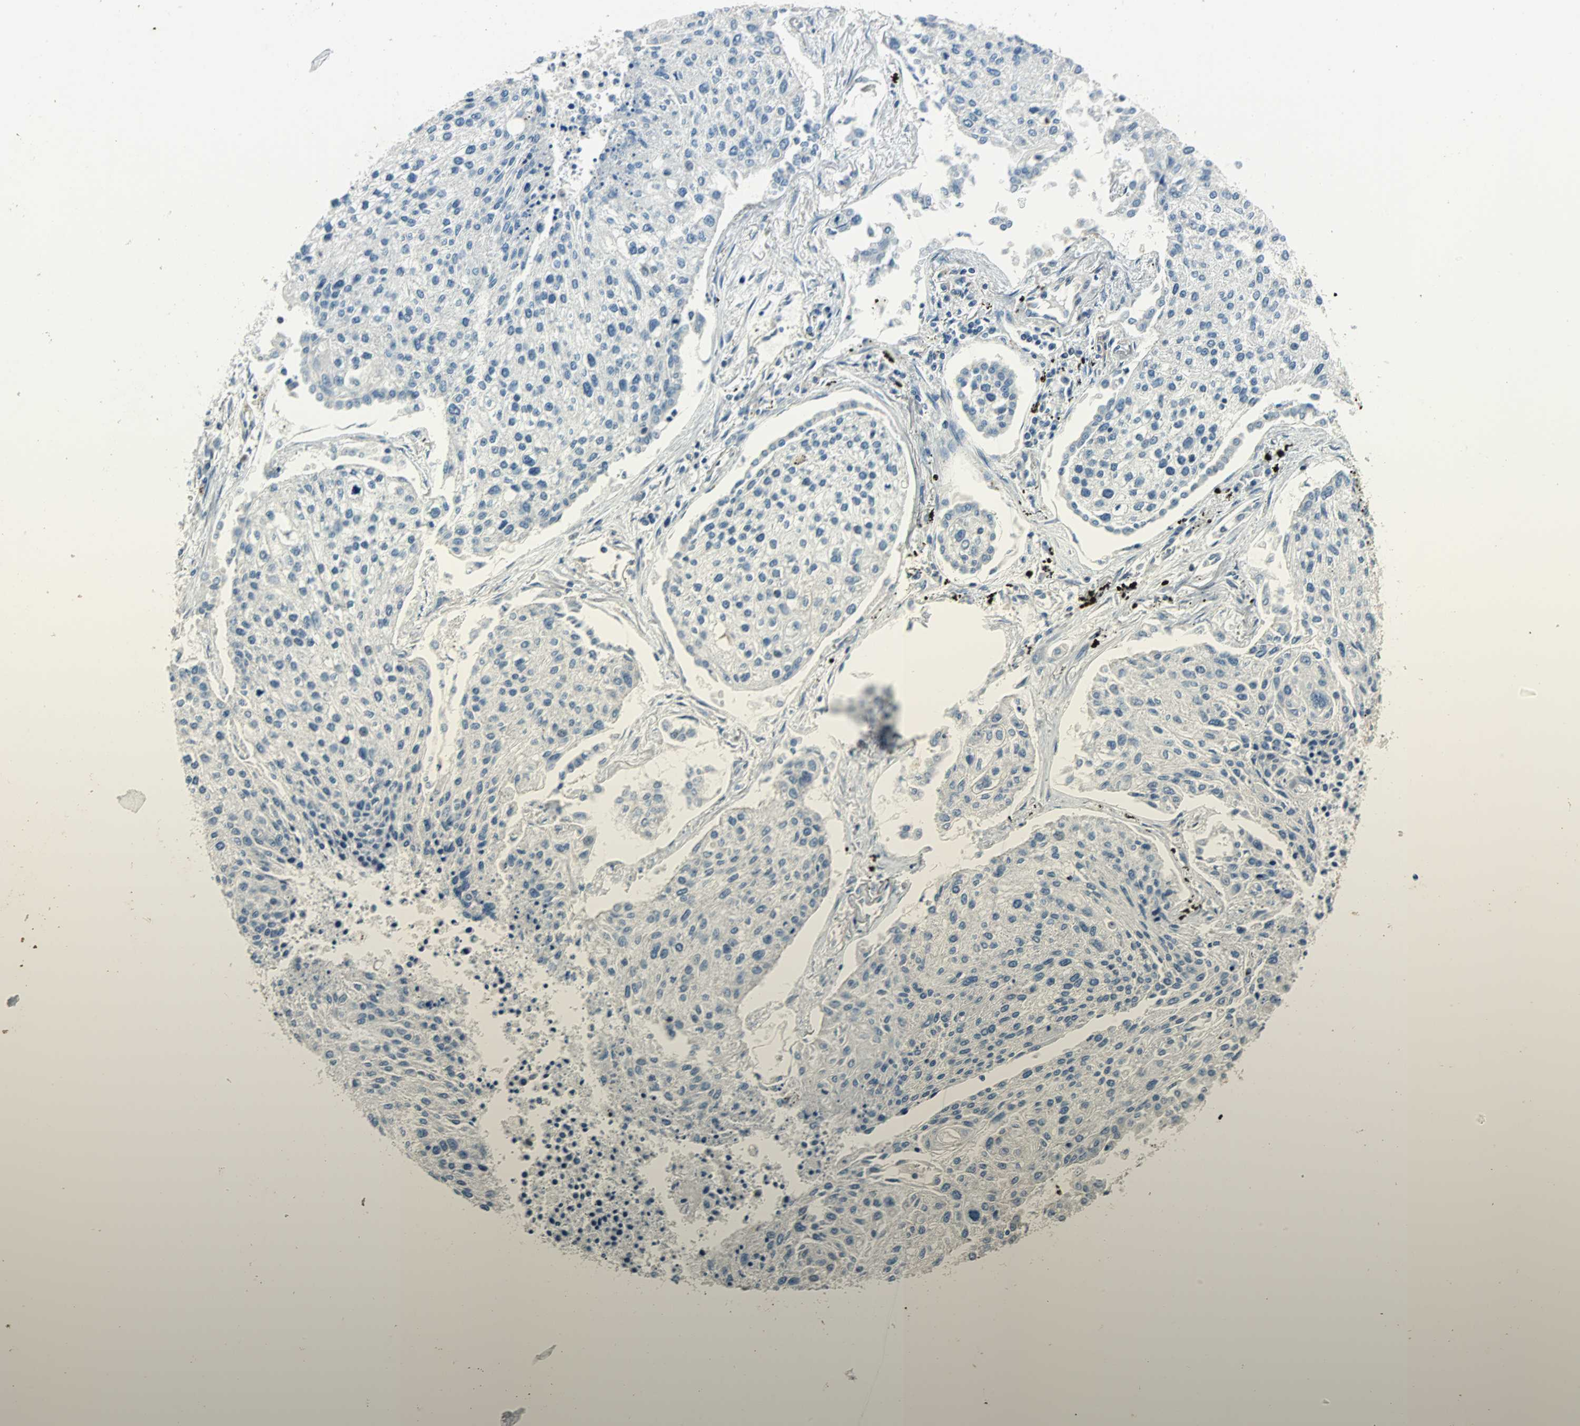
{"staining": {"intensity": "negative", "quantity": "none", "location": "none"}, "tissue": "lung cancer", "cell_type": "Tumor cells", "image_type": "cancer", "snomed": [{"axis": "morphology", "description": "Squamous cell carcinoma, NOS"}, {"axis": "topography", "description": "Lung"}], "caption": "DAB (3,3'-diaminobenzidine) immunohistochemical staining of lung squamous cell carcinoma displays no significant positivity in tumor cells. Brightfield microscopy of IHC stained with DAB (3,3'-diaminobenzidine) (brown) and hematoxylin (blue), captured at high magnification.", "gene": "GSDMD", "patient": {"sex": "male", "age": 75}}